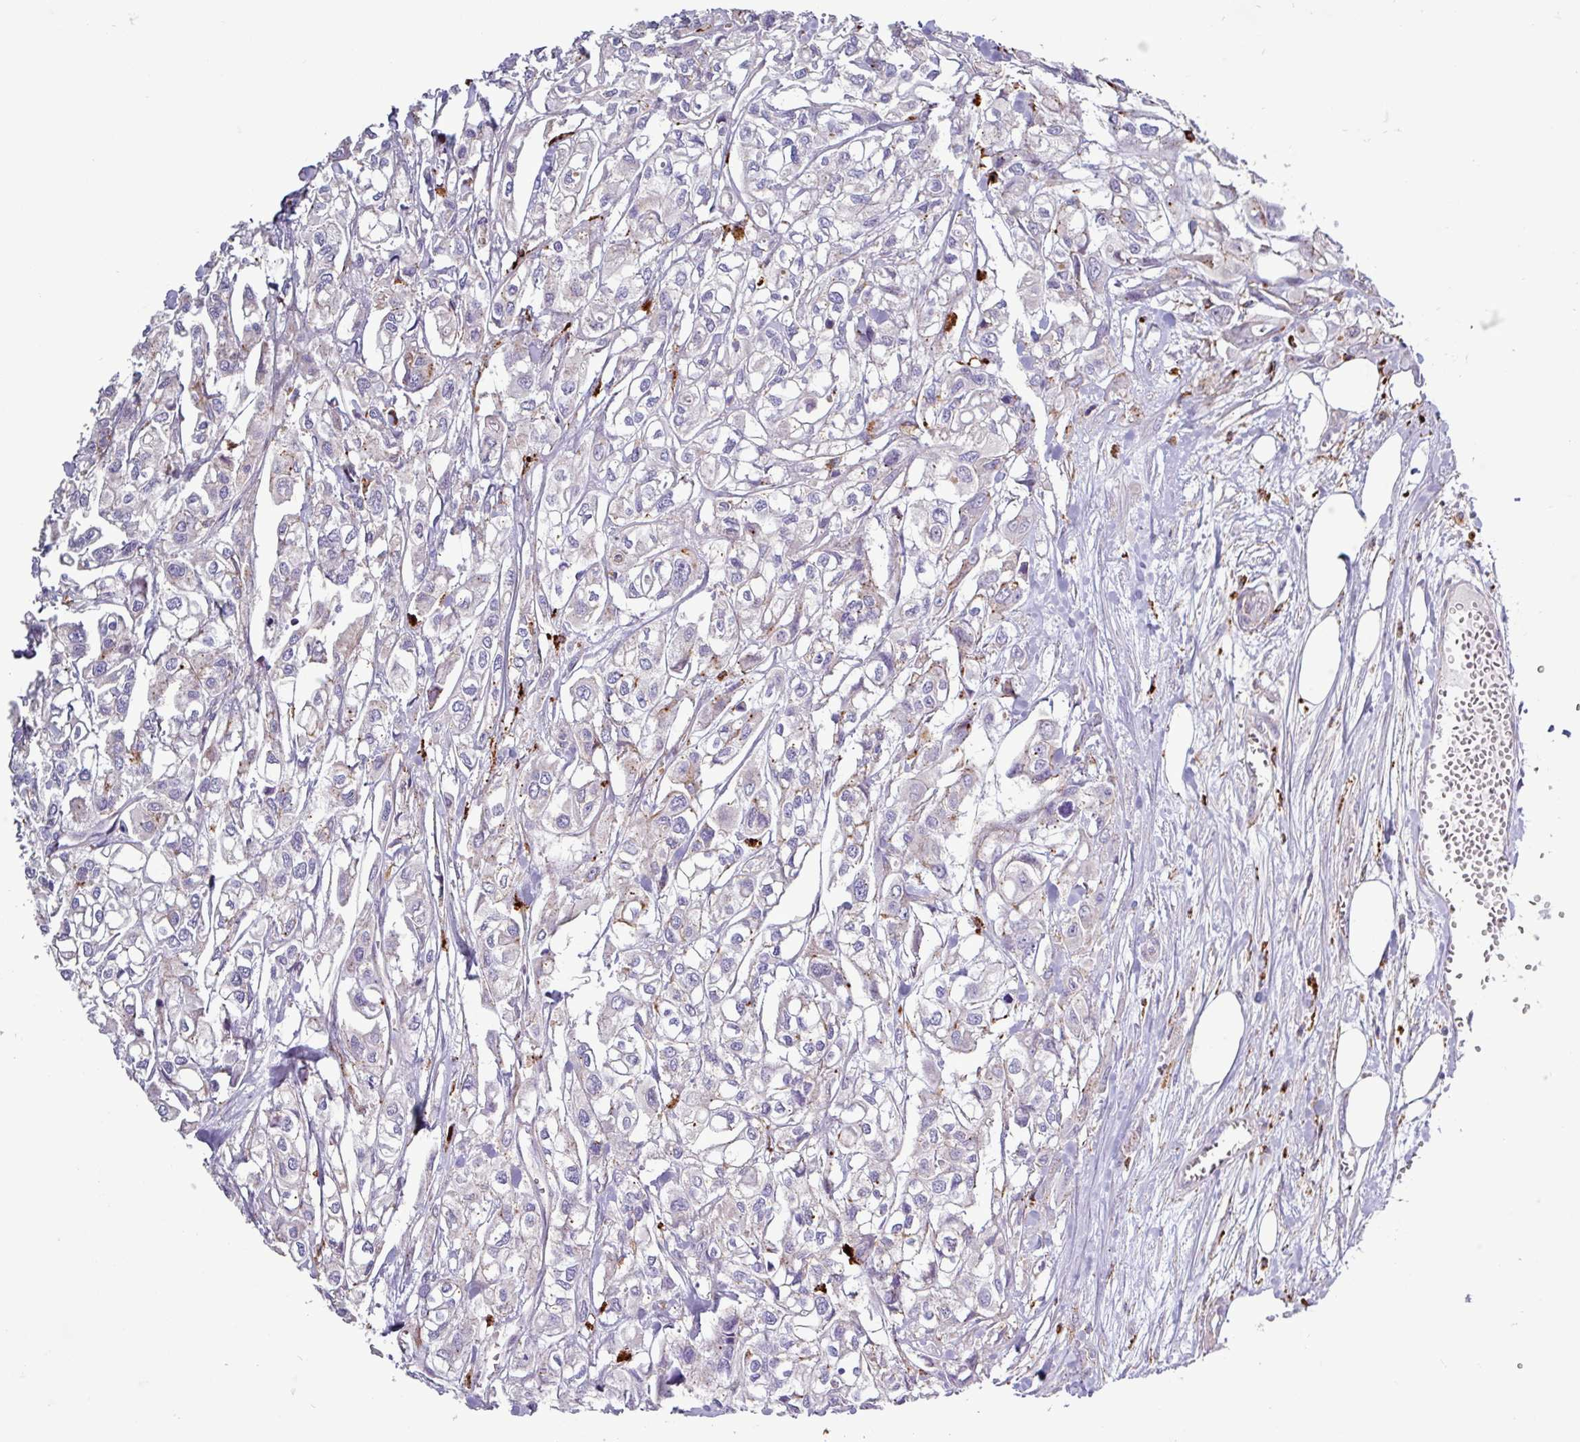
{"staining": {"intensity": "negative", "quantity": "none", "location": "none"}, "tissue": "urothelial cancer", "cell_type": "Tumor cells", "image_type": "cancer", "snomed": [{"axis": "morphology", "description": "Urothelial carcinoma, High grade"}, {"axis": "topography", "description": "Urinary bladder"}], "caption": "High power microscopy photomicrograph of an IHC image of urothelial cancer, revealing no significant positivity in tumor cells. (Immunohistochemistry (ihc), brightfield microscopy, high magnification).", "gene": "AMIGO2", "patient": {"sex": "male", "age": 67}}